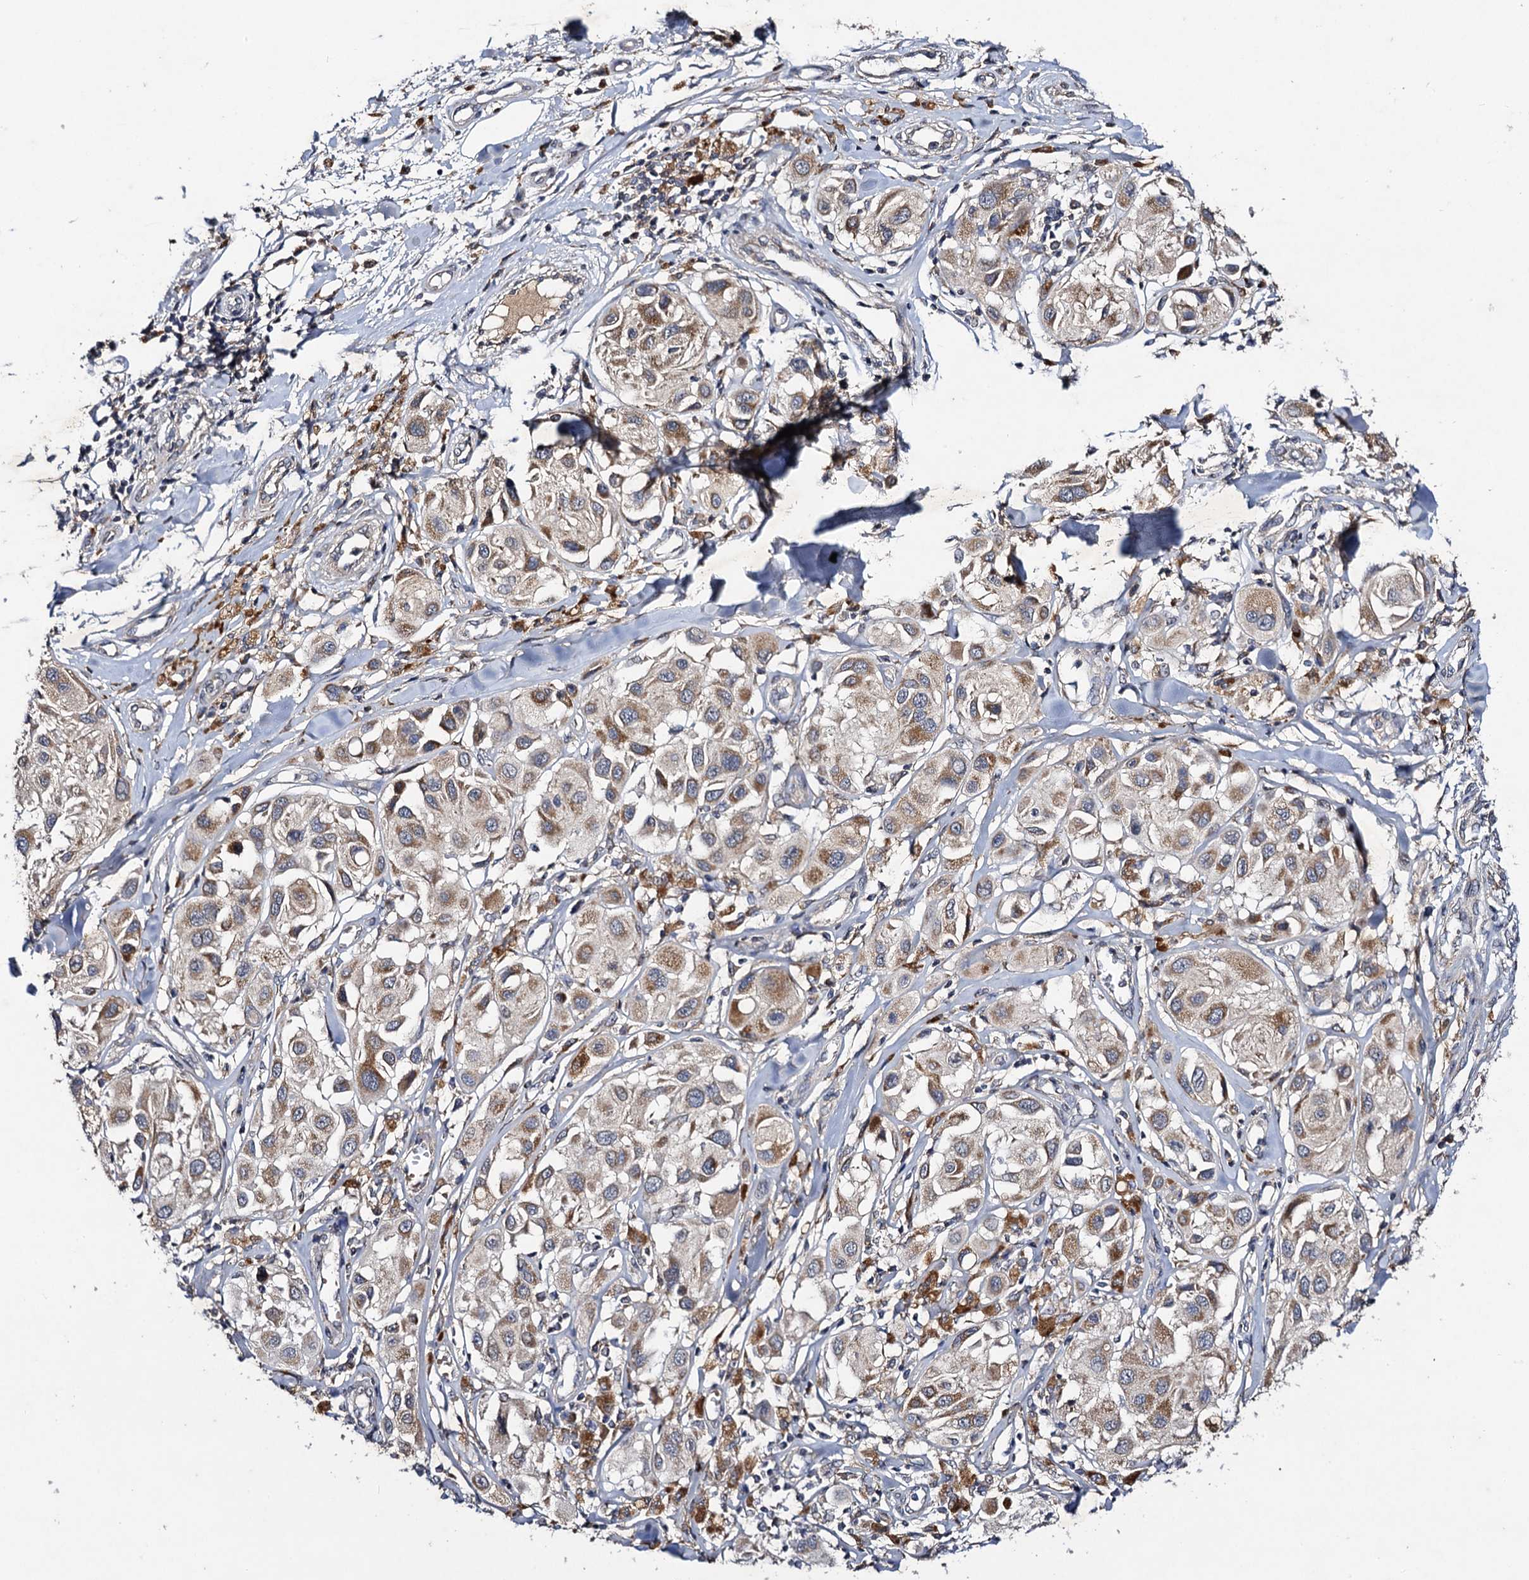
{"staining": {"intensity": "moderate", "quantity": "25%-75%", "location": "cytoplasmic/membranous"}, "tissue": "melanoma", "cell_type": "Tumor cells", "image_type": "cancer", "snomed": [{"axis": "morphology", "description": "Malignant melanoma, Metastatic site"}, {"axis": "topography", "description": "Skin"}], "caption": "The photomicrograph reveals staining of malignant melanoma (metastatic site), revealing moderate cytoplasmic/membranous protein staining (brown color) within tumor cells. The staining was performed using DAB to visualize the protein expression in brown, while the nuclei were stained in blue with hematoxylin (Magnification: 20x).", "gene": "VPS37D", "patient": {"sex": "male", "age": 41}}